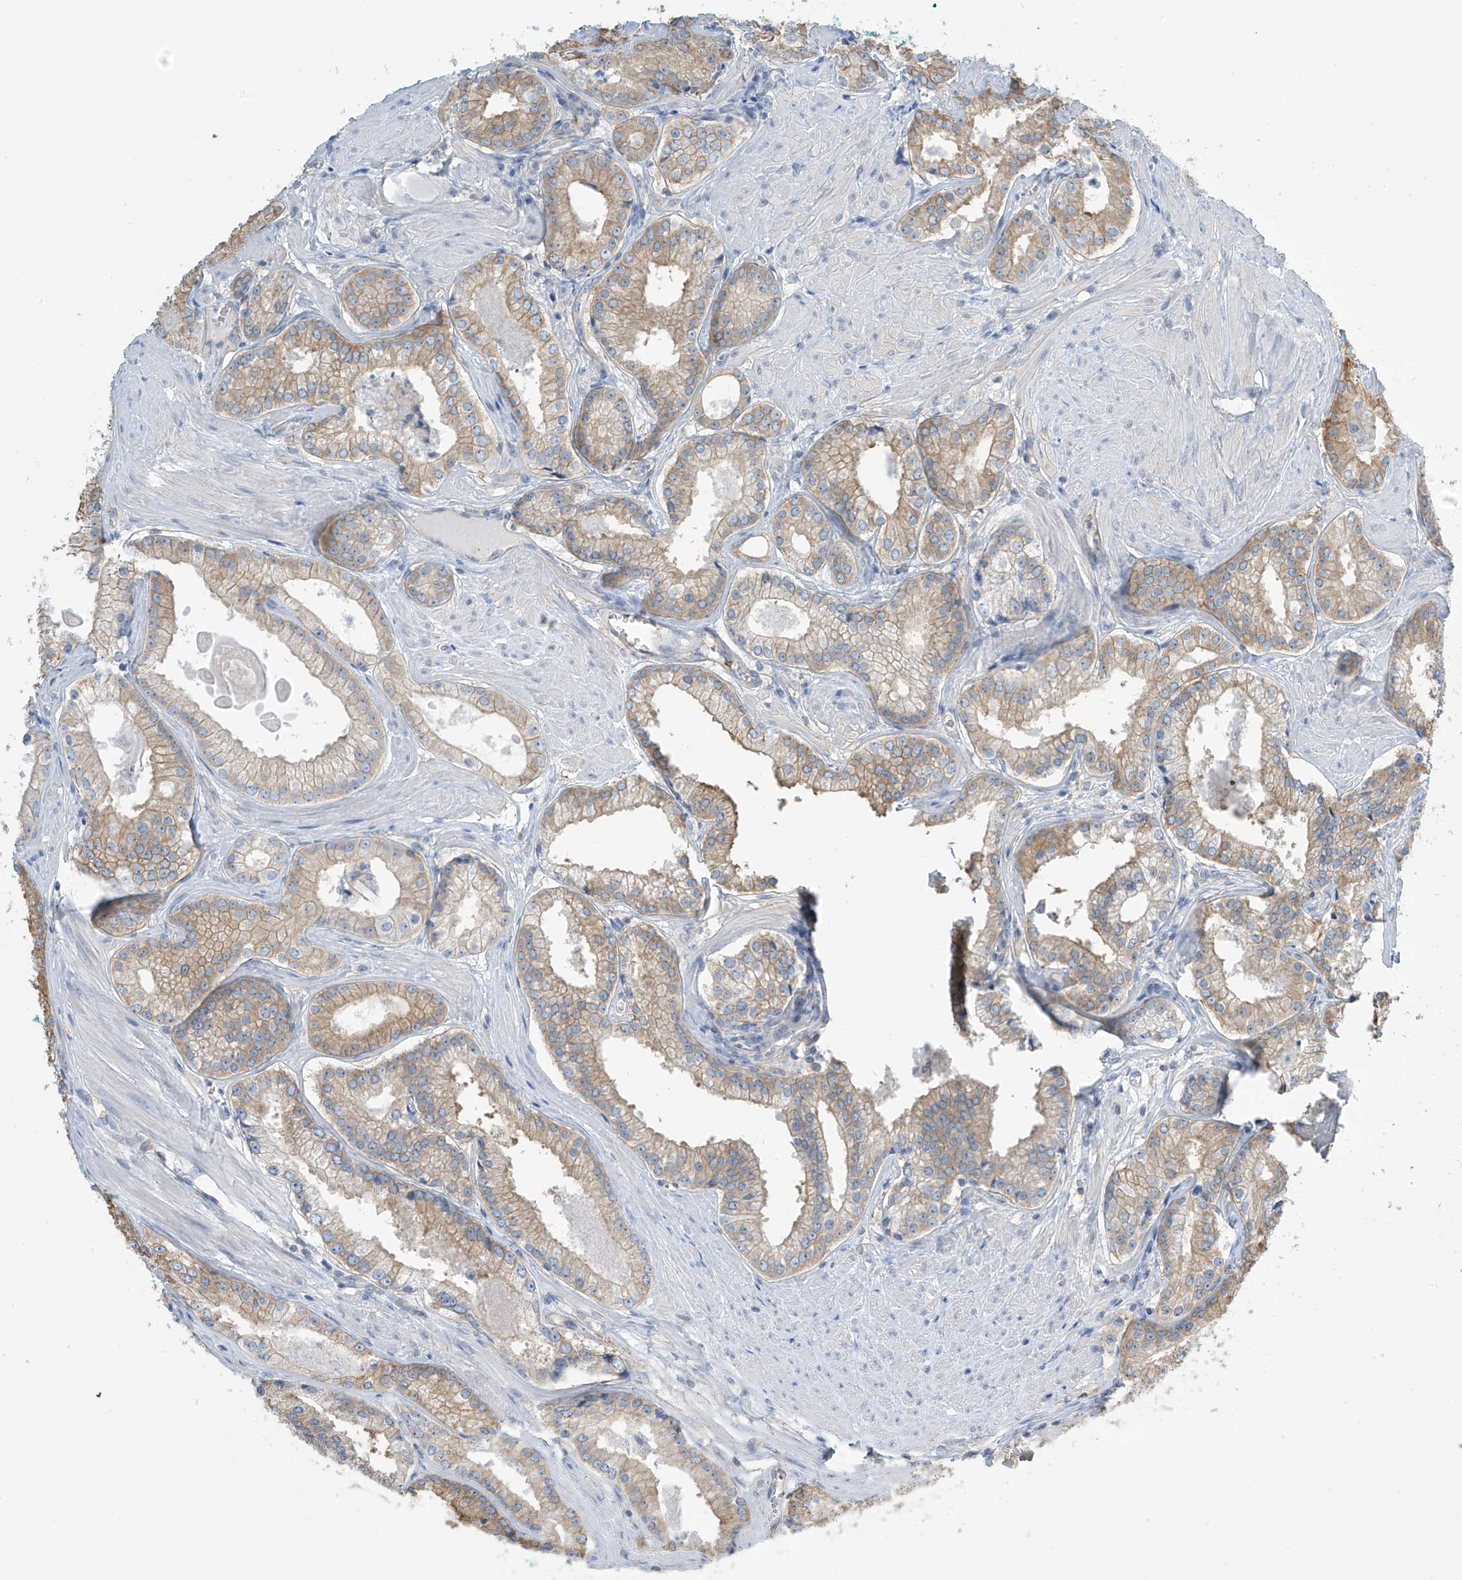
{"staining": {"intensity": "weak", "quantity": ">75%", "location": "cytoplasmic/membranous"}, "tissue": "prostate cancer", "cell_type": "Tumor cells", "image_type": "cancer", "snomed": [{"axis": "morphology", "description": "Adenocarcinoma, Low grade"}, {"axis": "topography", "description": "Prostate"}], "caption": "Immunohistochemical staining of prostate low-grade adenocarcinoma exhibits low levels of weak cytoplasmic/membranous expression in about >75% of tumor cells.", "gene": "ZNF846", "patient": {"sex": "male", "age": 54}}